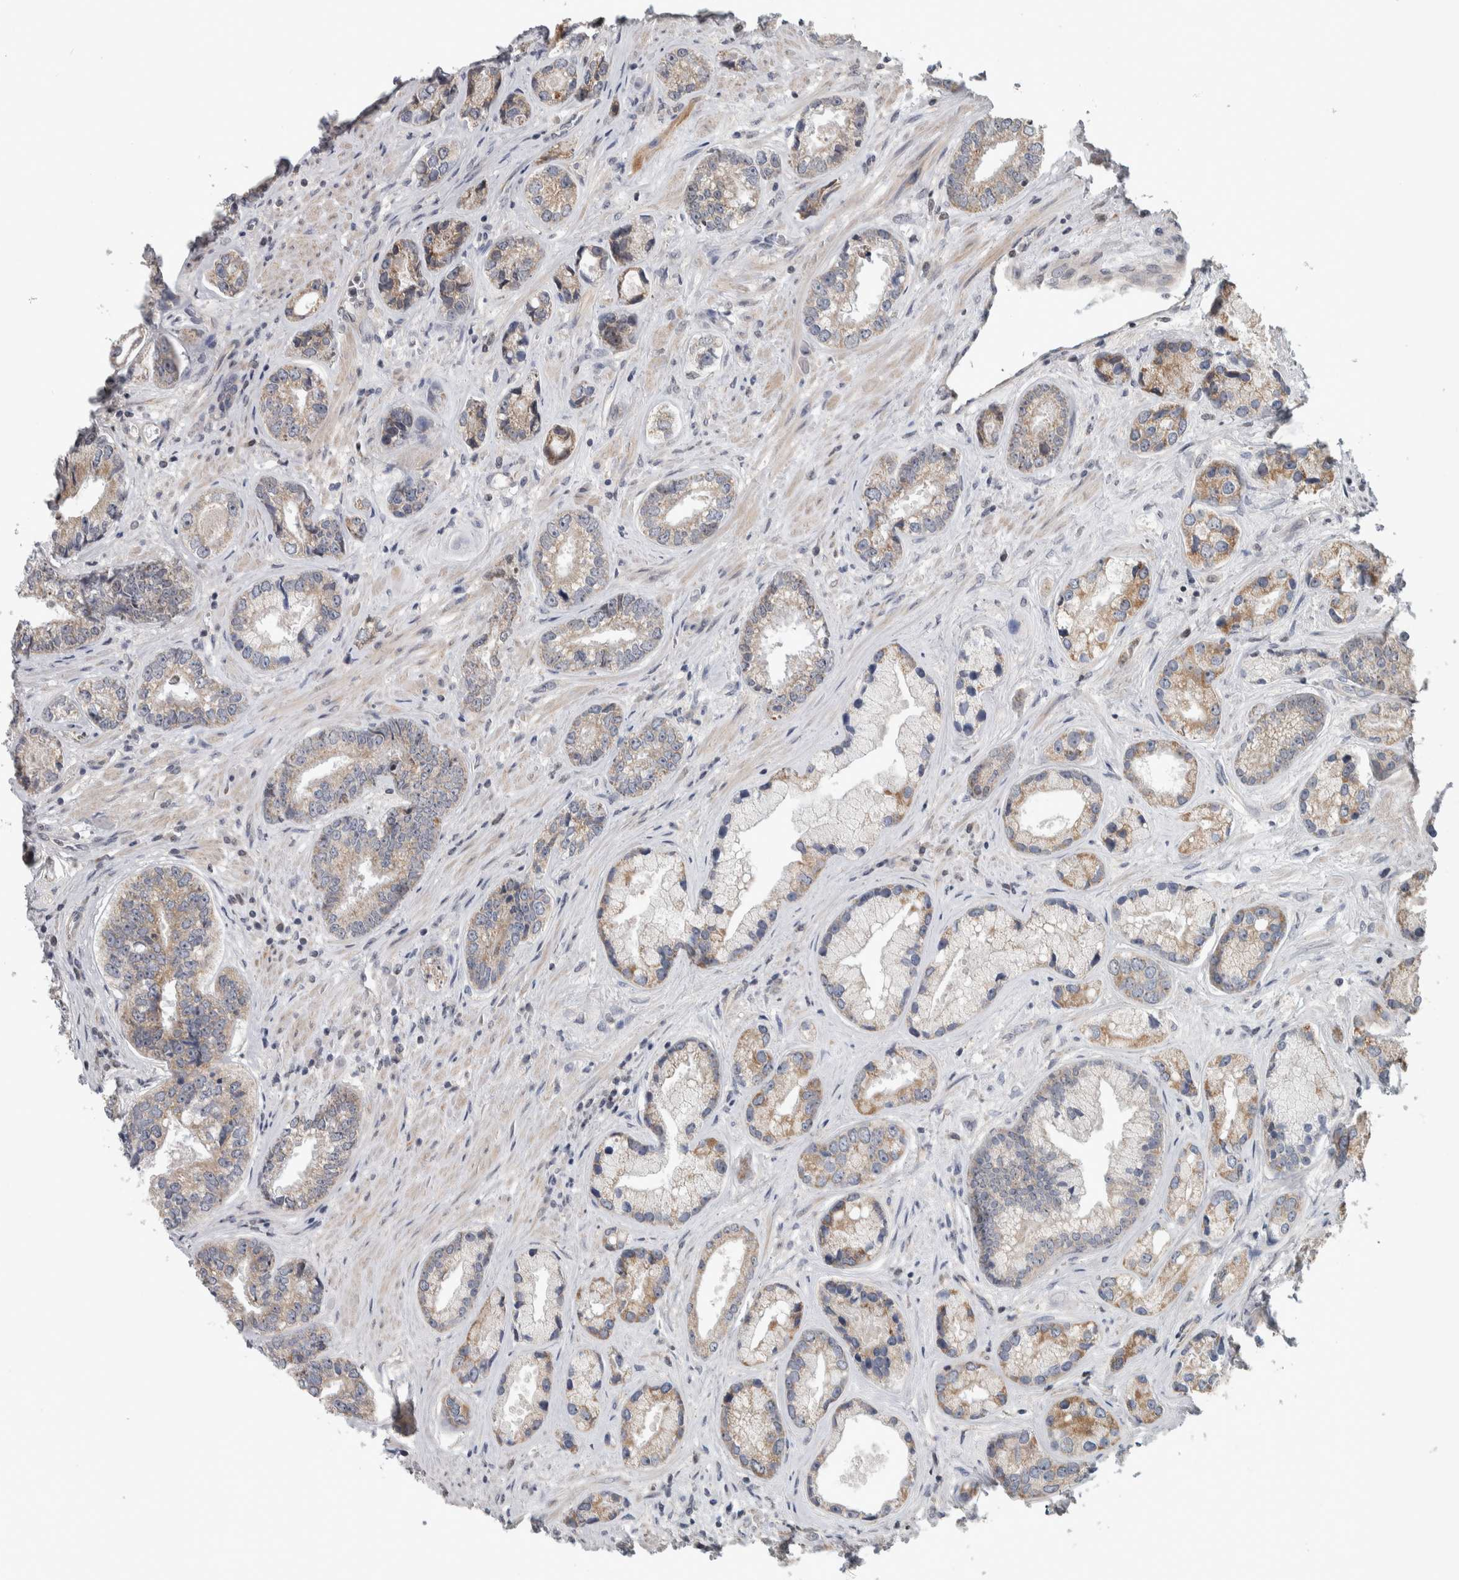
{"staining": {"intensity": "weak", "quantity": "<25%", "location": "cytoplasmic/membranous"}, "tissue": "prostate cancer", "cell_type": "Tumor cells", "image_type": "cancer", "snomed": [{"axis": "morphology", "description": "Adenocarcinoma, High grade"}, {"axis": "topography", "description": "Prostate"}], "caption": "Image shows no significant protein expression in tumor cells of prostate high-grade adenocarcinoma. (DAB immunohistochemistry (IHC), high magnification).", "gene": "CWC27", "patient": {"sex": "male", "age": 61}}